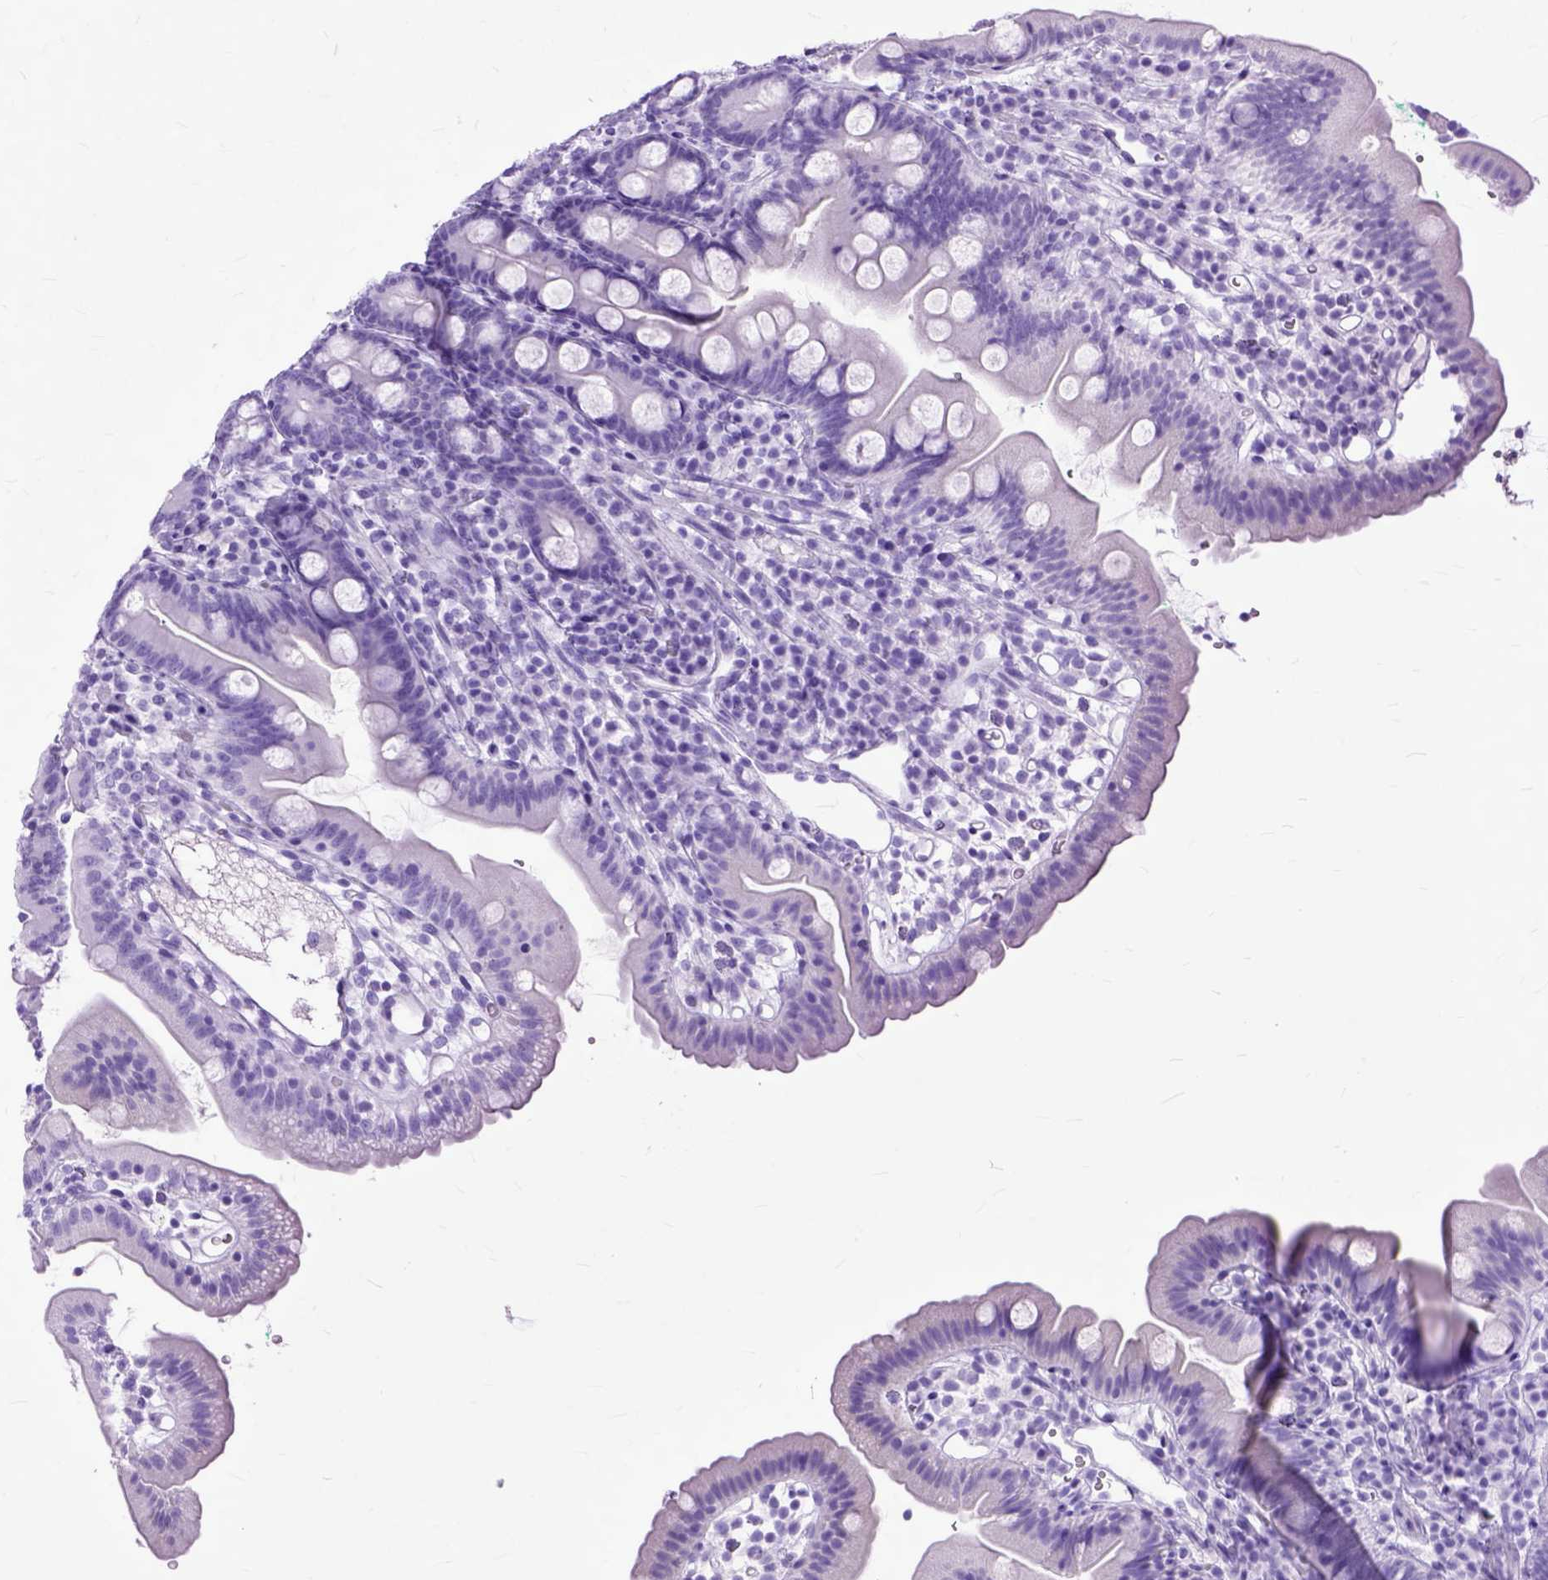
{"staining": {"intensity": "negative", "quantity": "none", "location": "none"}, "tissue": "duodenum", "cell_type": "Glandular cells", "image_type": "normal", "snomed": [{"axis": "morphology", "description": "Normal tissue, NOS"}, {"axis": "topography", "description": "Duodenum"}], "caption": "Human duodenum stained for a protein using immunohistochemistry (IHC) displays no expression in glandular cells.", "gene": "GNGT1", "patient": {"sex": "female", "age": 67}}